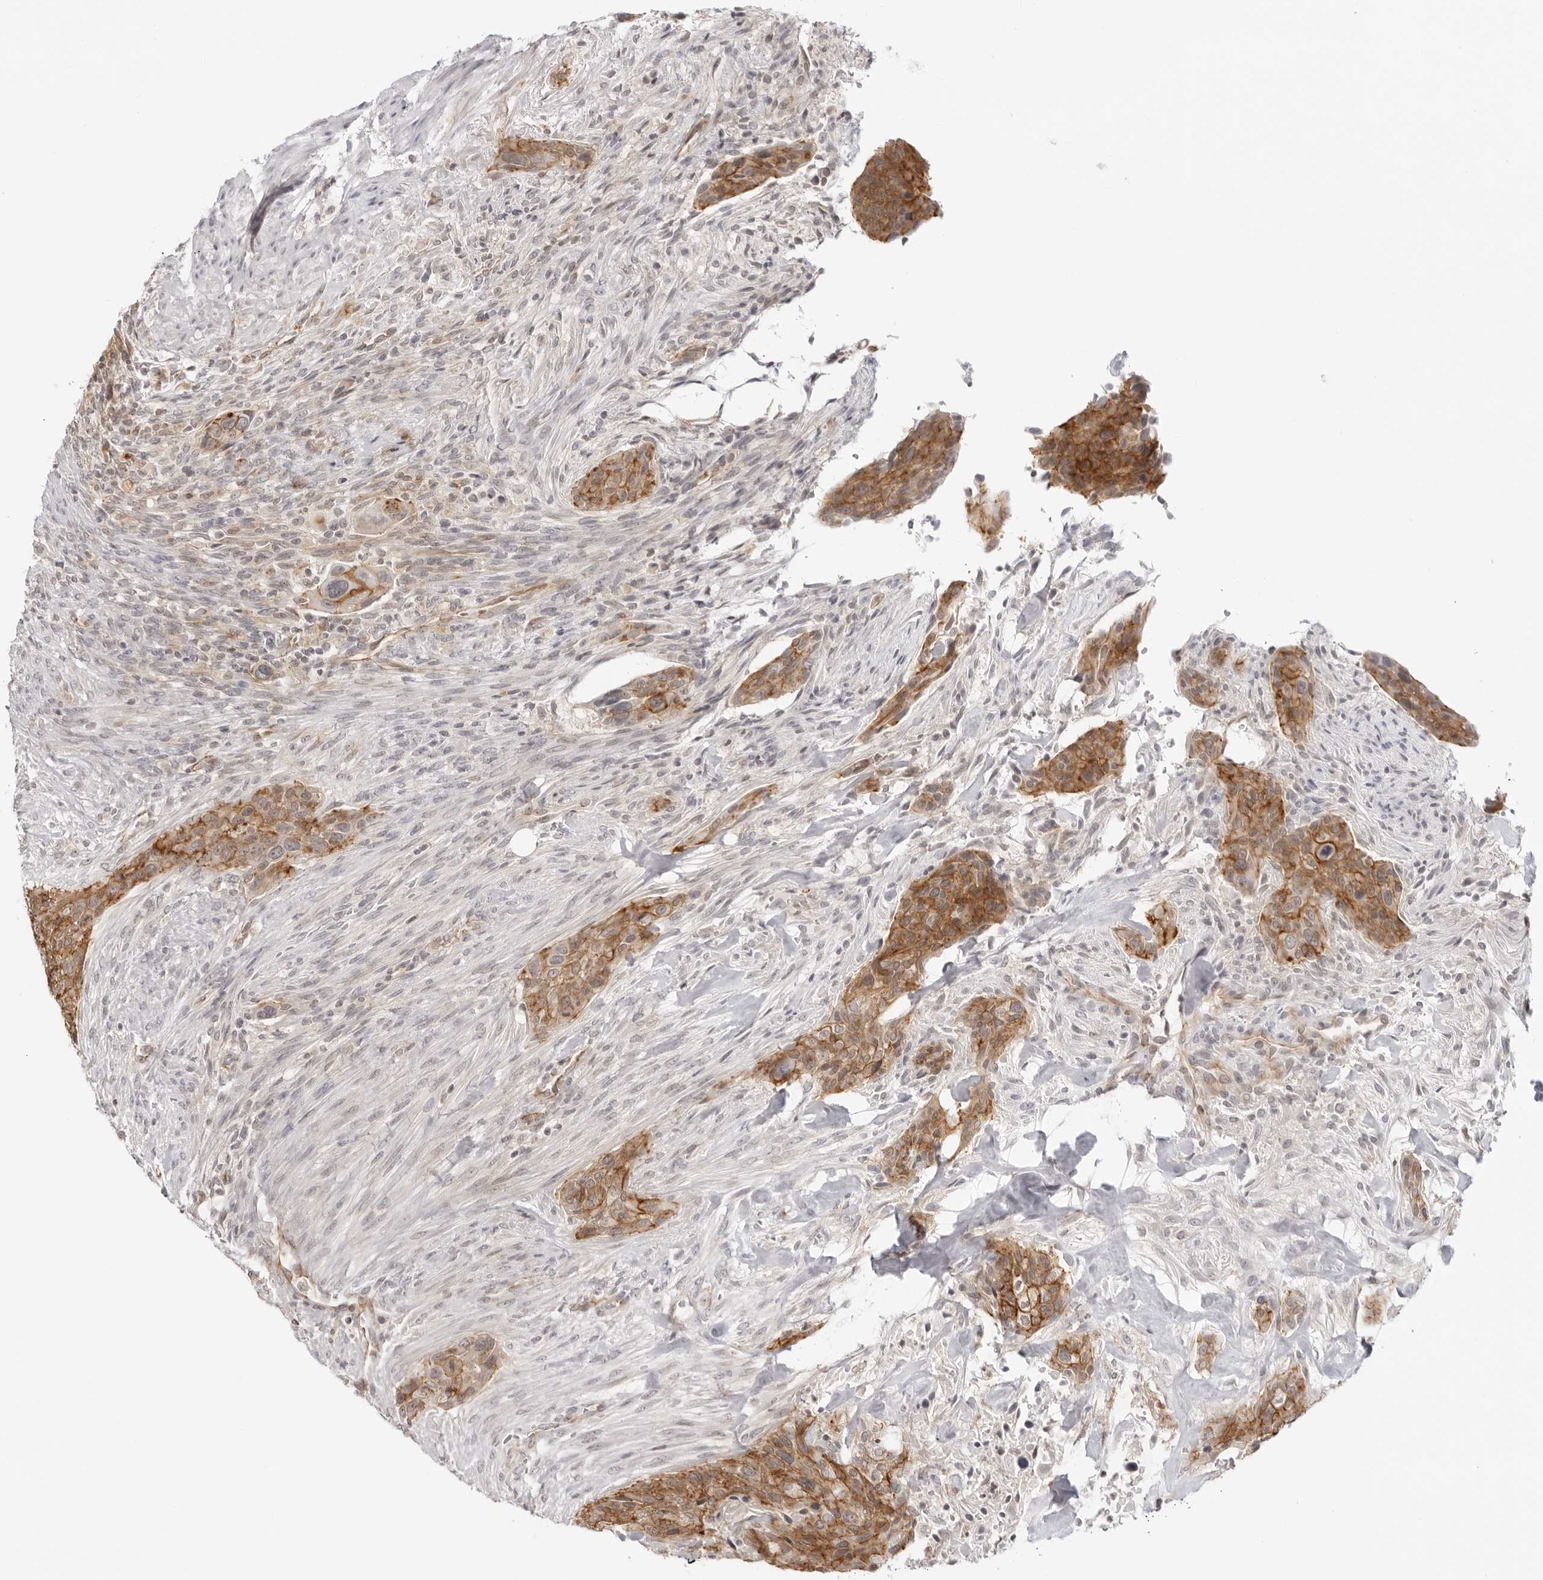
{"staining": {"intensity": "moderate", "quantity": ">75%", "location": "cytoplasmic/membranous"}, "tissue": "urothelial cancer", "cell_type": "Tumor cells", "image_type": "cancer", "snomed": [{"axis": "morphology", "description": "Urothelial carcinoma, High grade"}, {"axis": "topography", "description": "Urinary bladder"}], "caption": "Immunohistochemical staining of urothelial cancer demonstrates moderate cytoplasmic/membranous protein expression in about >75% of tumor cells.", "gene": "TRAPPC3", "patient": {"sex": "male", "age": 35}}